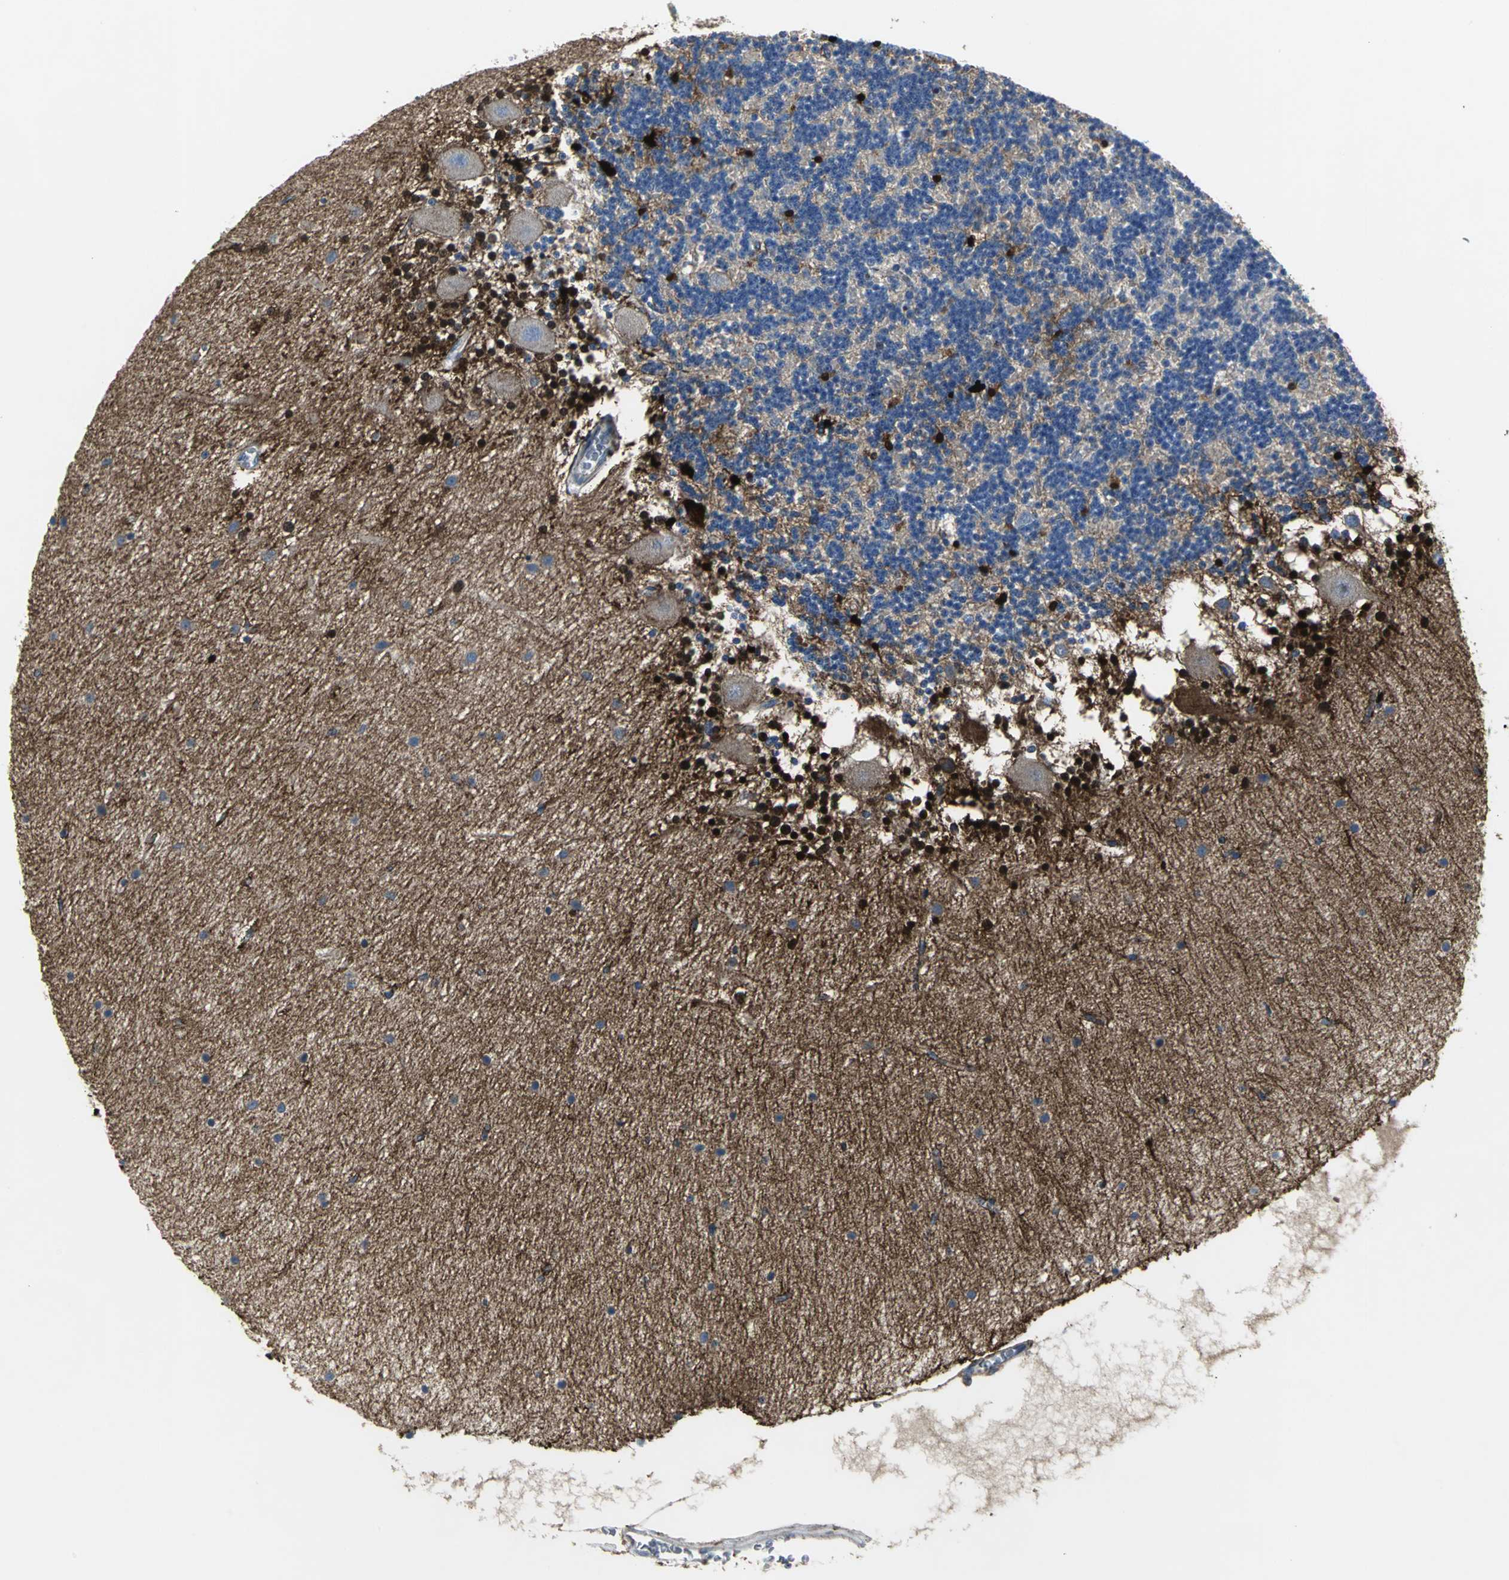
{"staining": {"intensity": "negative", "quantity": "none", "location": "none"}, "tissue": "cerebellum", "cell_type": "Cells in granular layer", "image_type": "normal", "snomed": [{"axis": "morphology", "description": "Normal tissue, NOS"}, {"axis": "topography", "description": "Cerebellum"}], "caption": "Human cerebellum stained for a protein using immunohistochemistry reveals no staining in cells in granular layer.", "gene": "ENSG00000285130", "patient": {"sex": "female", "age": 54}}